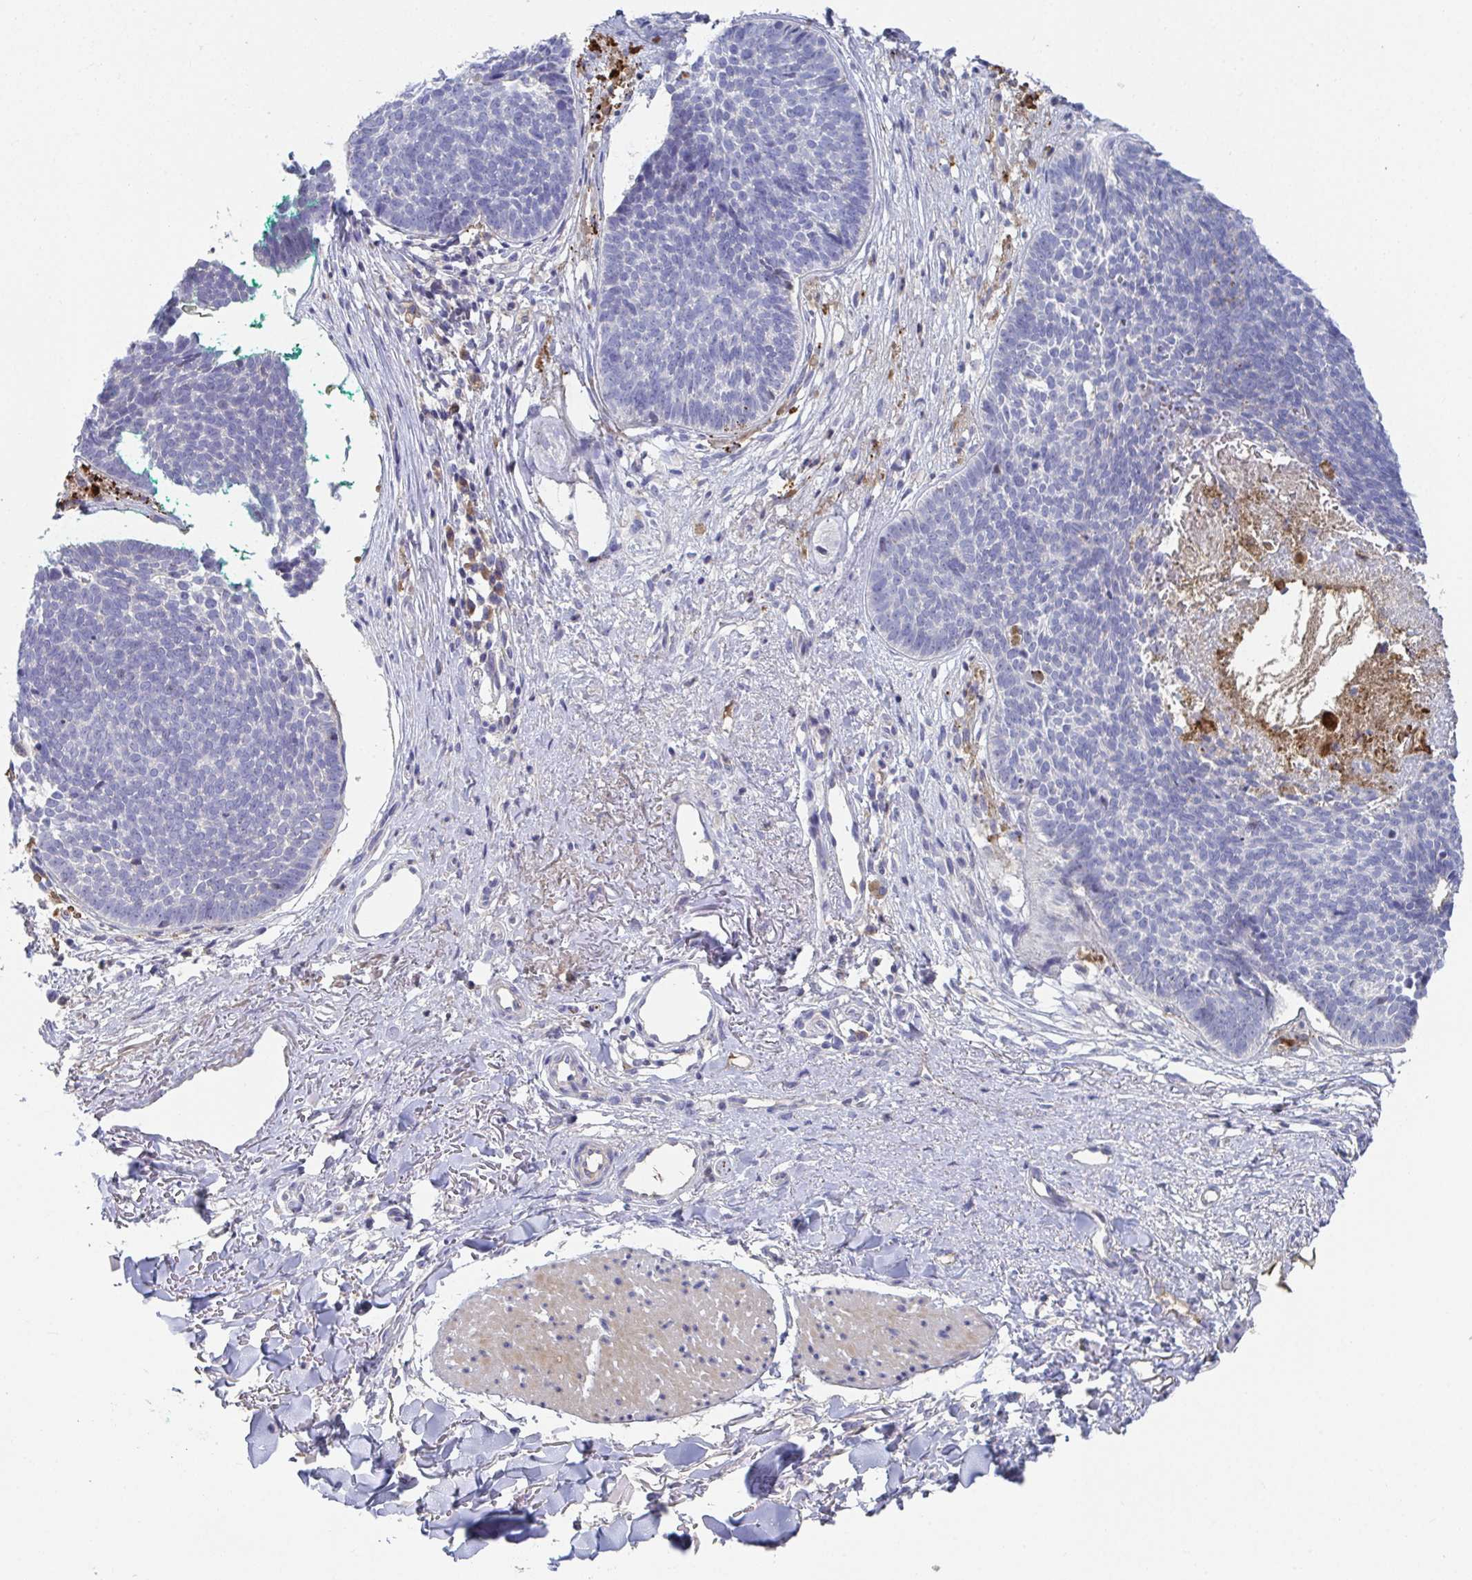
{"staining": {"intensity": "negative", "quantity": "none", "location": "none"}, "tissue": "skin cancer", "cell_type": "Tumor cells", "image_type": "cancer", "snomed": [{"axis": "morphology", "description": "Basal cell carcinoma"}, {"axis": "topography", "description": "Skin"}, {"axis": "topography", "description": "Skin of neck"}, {"axis": "topography", "description": "Skin of shoulder"}, {"axis": "topography", "description": "Skin of back"}], "caption": "Tumor cells show no significant protein positivity in skin cancer. Brightfield microscopy of immunohistochemistry (IHC) stained with DAB (3,3'-diaminobenzidine) (brown) and hematoxylin (blue), captured at high magnification.", "gene": "ANO5", "patient": {"sex": "male", "age": 80}}